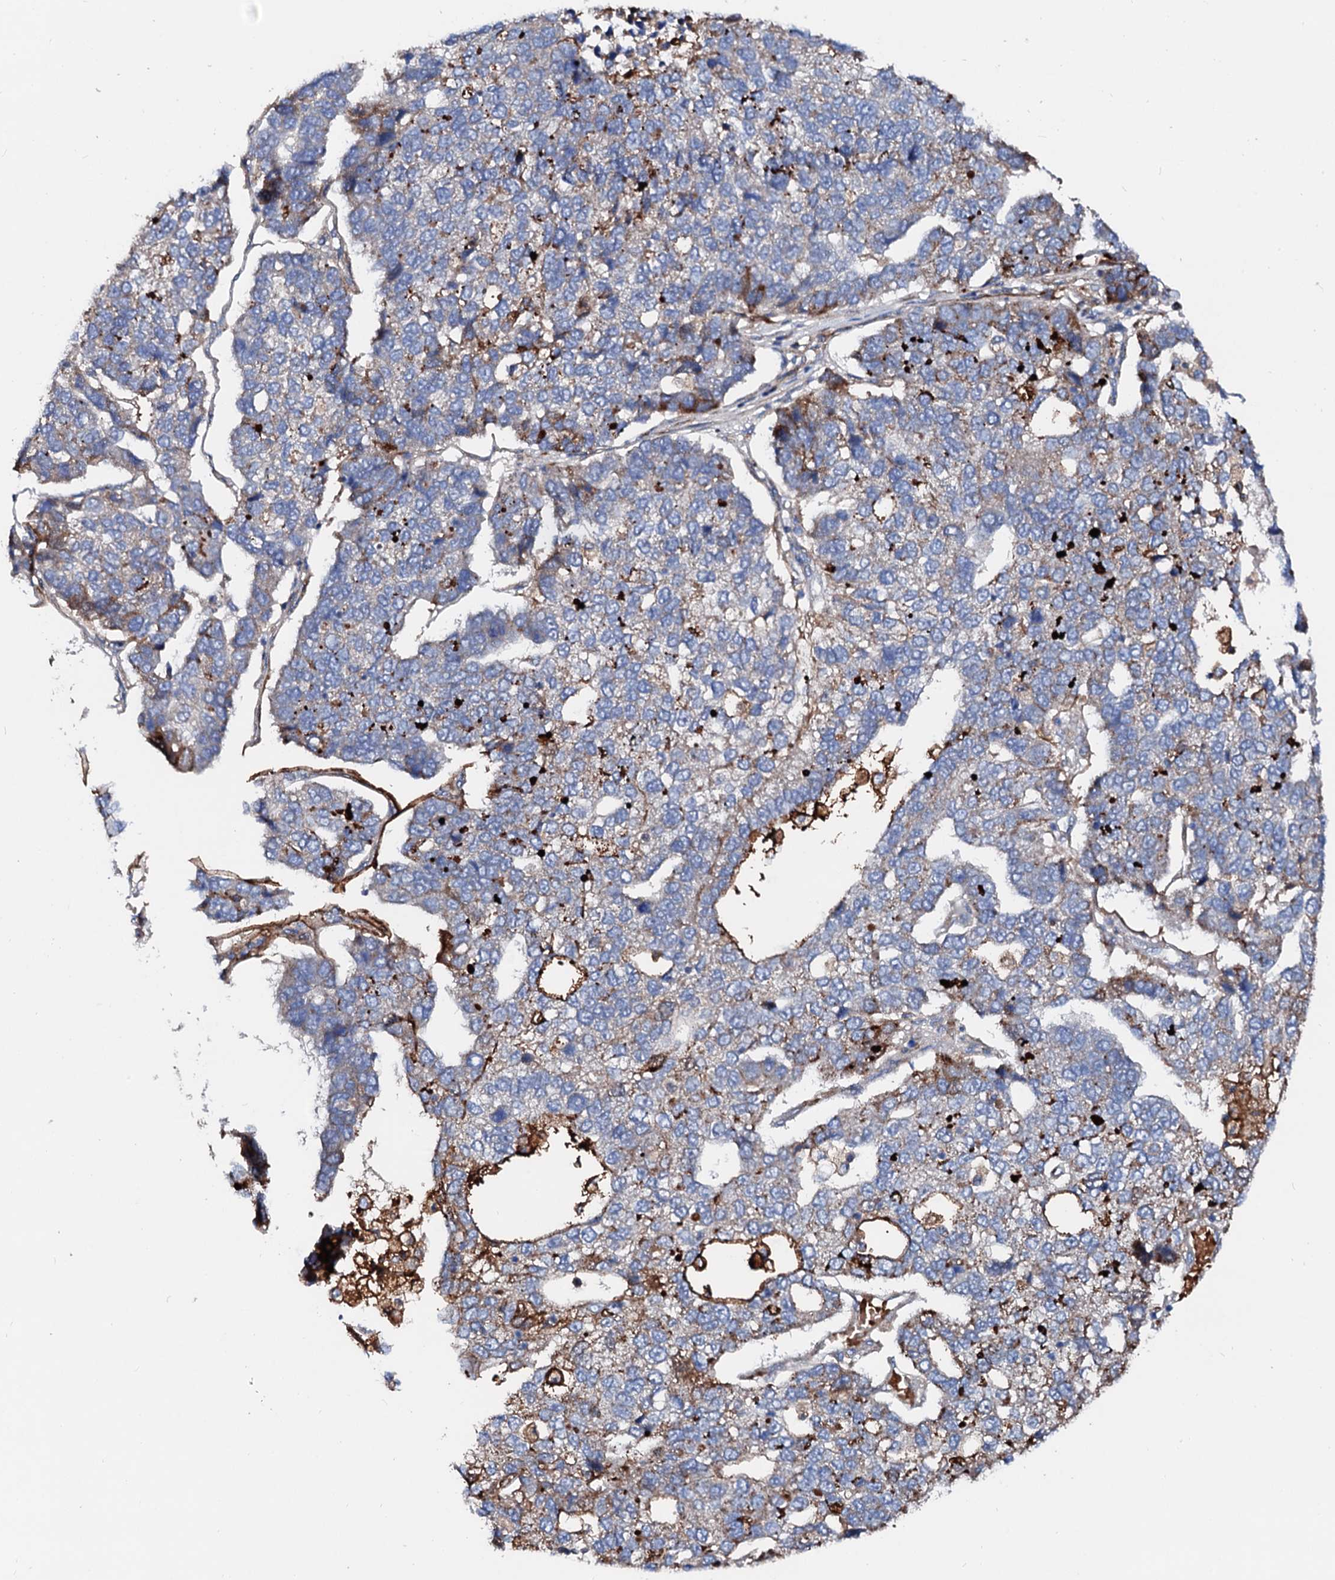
{"staining": {"intensity": "moderate", "quantity": "<25%", "location": "cytoplasmic/membranous"}, "tissue": "pancreatic cancer", "cell_type": "Tumor cells", "image_type": "cancer", "snomed": [{"axis": "morphology", "description": "Adenocarcinoma, NOS"}, {"axis": "topography", "description": "Pancreas"}], "caption": "This photomicrograph shows immunohistochemistry staining of human pancreatic cancer (adenocarcinoma), with low moderate cytoplasmic/membranous staining in about <25% of tumor cells.", "gene": "SLC10A7", "patient": {"sex": "female", "age": 61}}